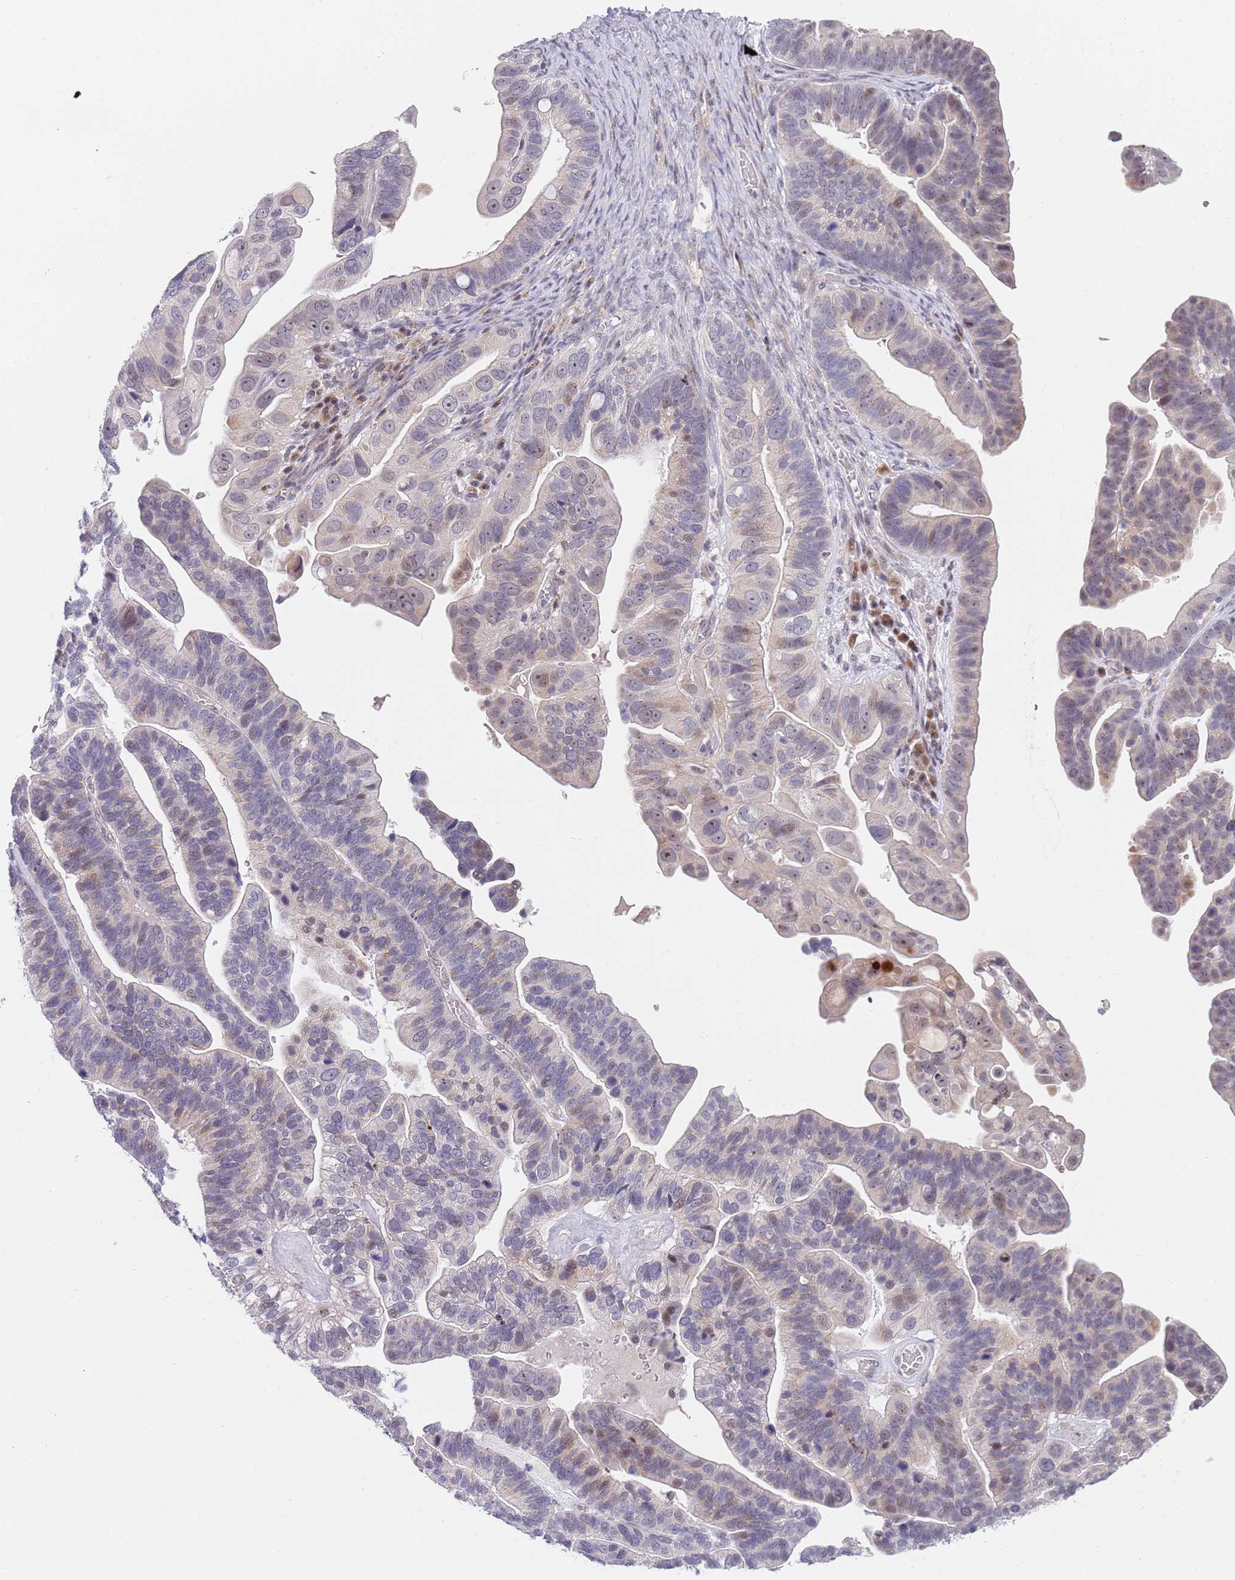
{"staining": {"intensity": "weak", "quantity": "<25%", "location": "nuclear"}, "tissue": "ovarian cancer", "cell_type": "Tumor cells", "image_type": "cancer", "snomed": [{"axis": "morphology", "description": "Cystadenocarcinoma, serous, NOS"}, {"axis": "topography", "description": "Ovary"}], "caption": "High magnification brightfield microscopy of ovarian serous cystadenocarcinoma stained with DAB (brown) and counterstained with hematoxylin (blue): tumor cells show no significant positivity.", "gene": "PLCL2", "patient": {"sex": "female", "age": 56}}